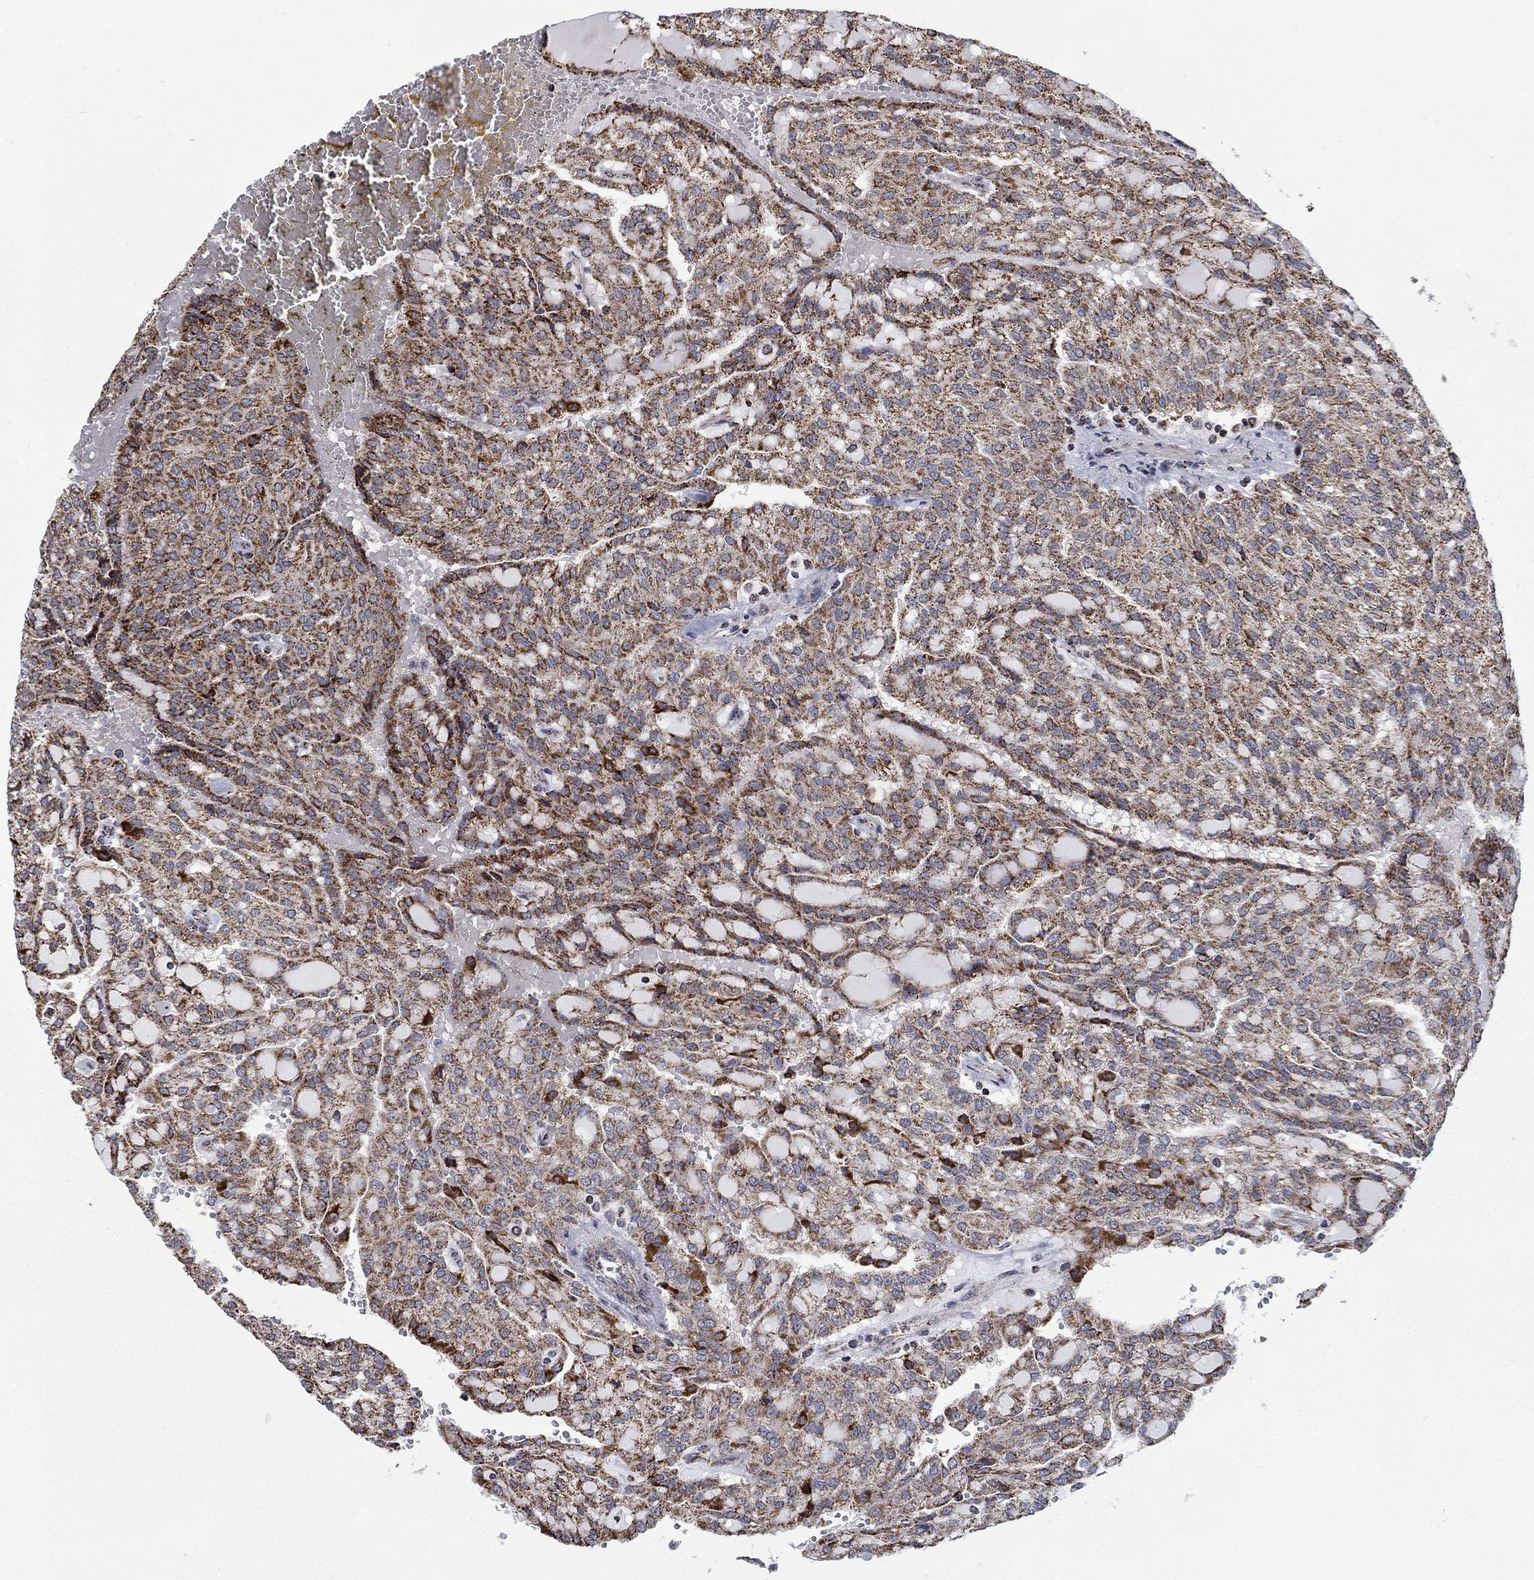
{"staining": {"intensity": "strong", "quantity": "25%-75%", "location": "cytoplasmic/membranous"}, "tissue": "renal cancer", "cell_type": "Tumor cells", "image_type": "cancer", "snomed": [{"axis": "morphology", "description": "Adenocarcinoma, NOS"}, {"axis": "topography", "description": "Kidney"}], "caption": "Renal cancer stained for a protein exhibits strong cytoplasmic/membranous positivity in tumor cells.", "gene": "MOAP1", "patient": {"sex": "male", "age": 63}}